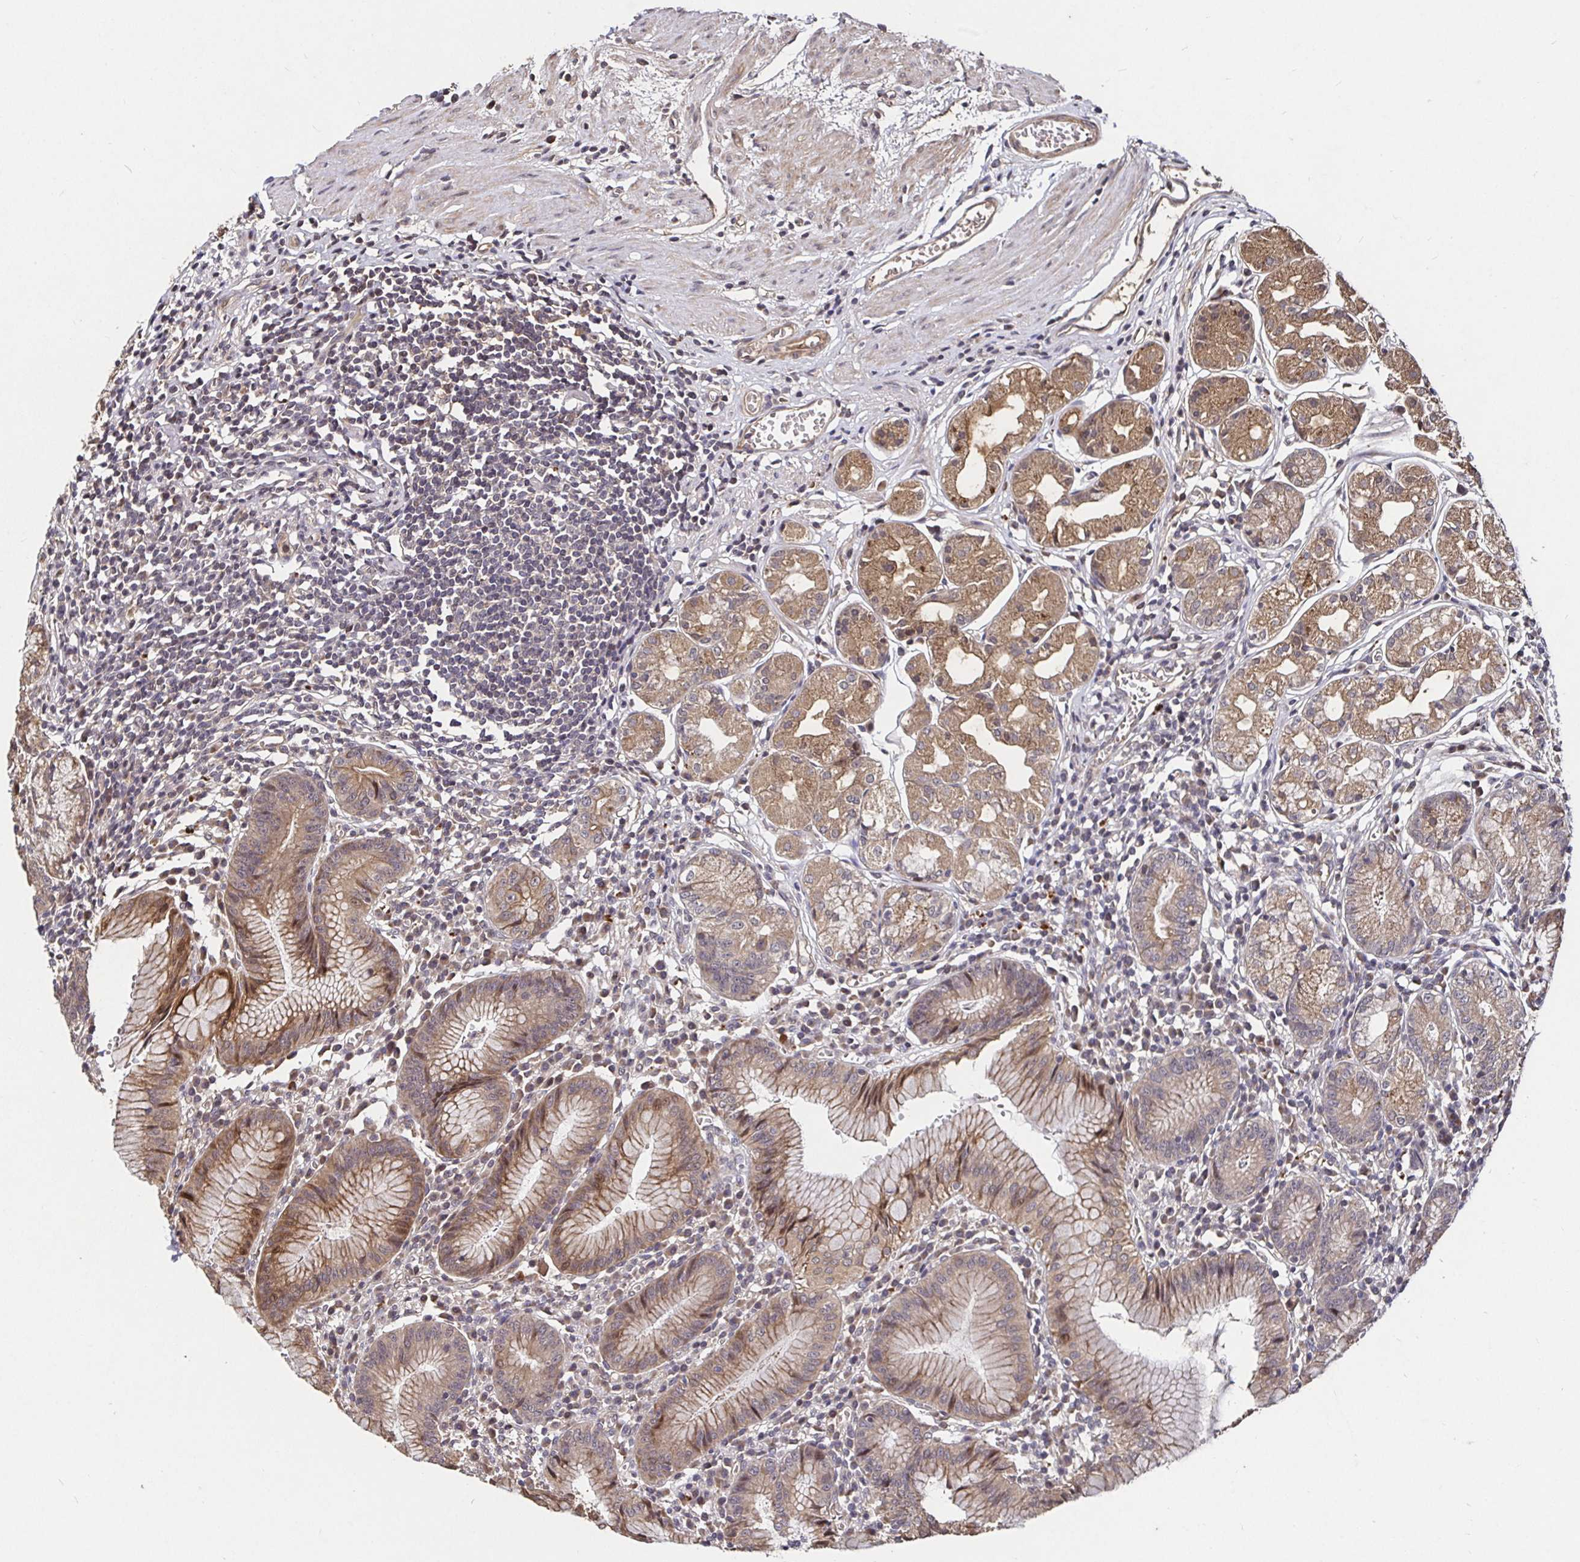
{"staining": {"intensity": "moderate", "quantity": ">75%", "location": "cytoplasmic/membranous"}, "tissue": "stomach", "cell_type": "Glandular cells", "image_type": "normal", "snomed": [{"axis": "morphology", "description": "Normal tissue, NOS"}, {"axis": "topography", "description": "Stomach"}], "caption": "Stomach stained with DAB immunohistochemistry demonstrates medium levels of moderate cytoplasmic/membranous expression in about >75% of glandular cells.", "gene": "SMYD3", "patient": {"sex": "male", "age": 55}}